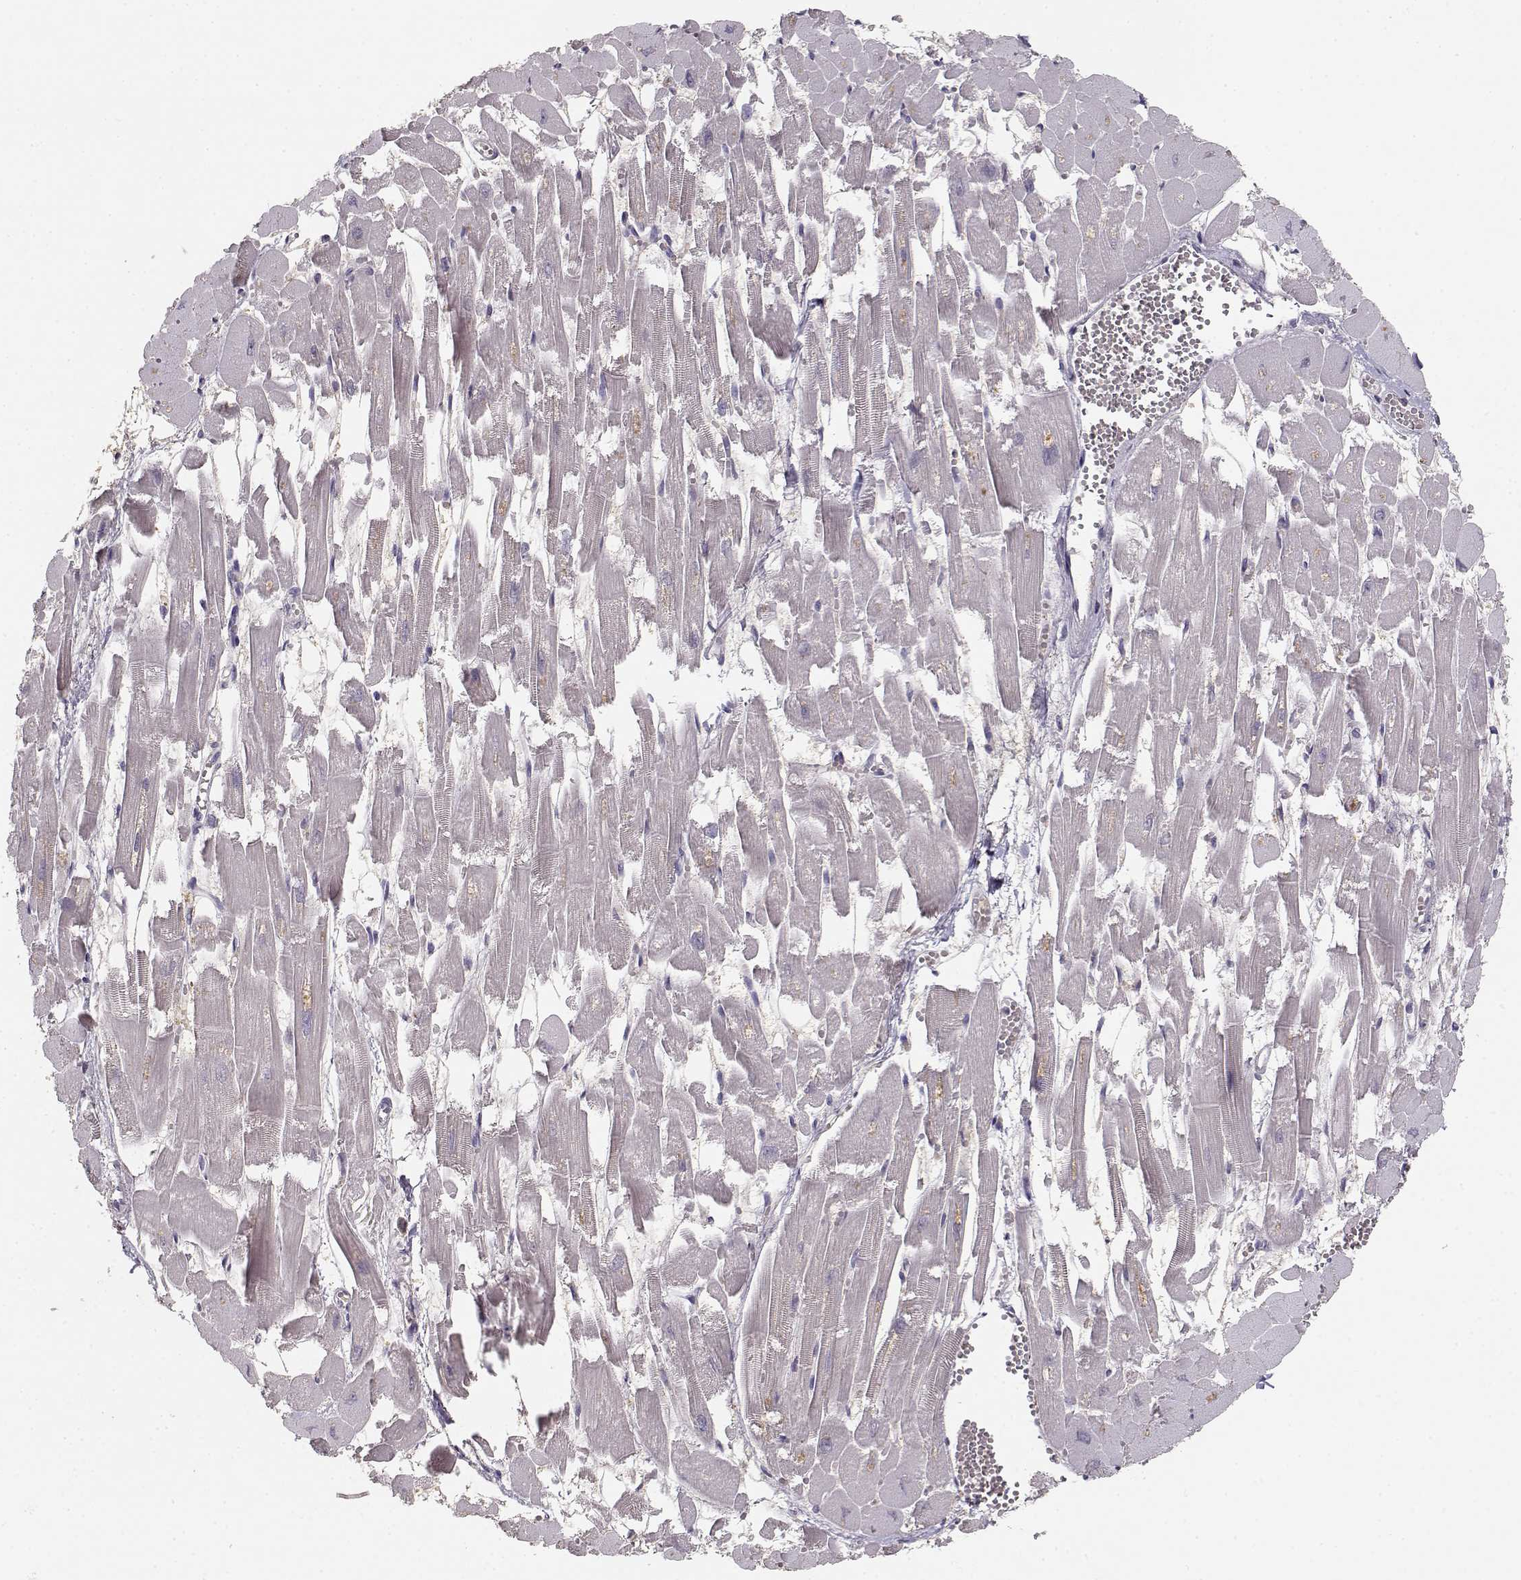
{"staining": {"intensity": "negative", "quantity": "none", "location": "none"}, "tissue": "heart muscle", "cell_type": "Cardiomyocytes", "image_type": "normal", "snomed": [{"axis": "morphology", "description": "Normal tissue, NOS"}, {"axis": "topography", "description": "Heart"}], "caption": "High magnification brightfield microscopy of normal heart muscle stained with DAB (brown) and counterstained with hematoxylin (blue): cardiomyocytes show no significant staining.", "gene": "UROC1", "patient": {"sex": "female", "age": 52}}